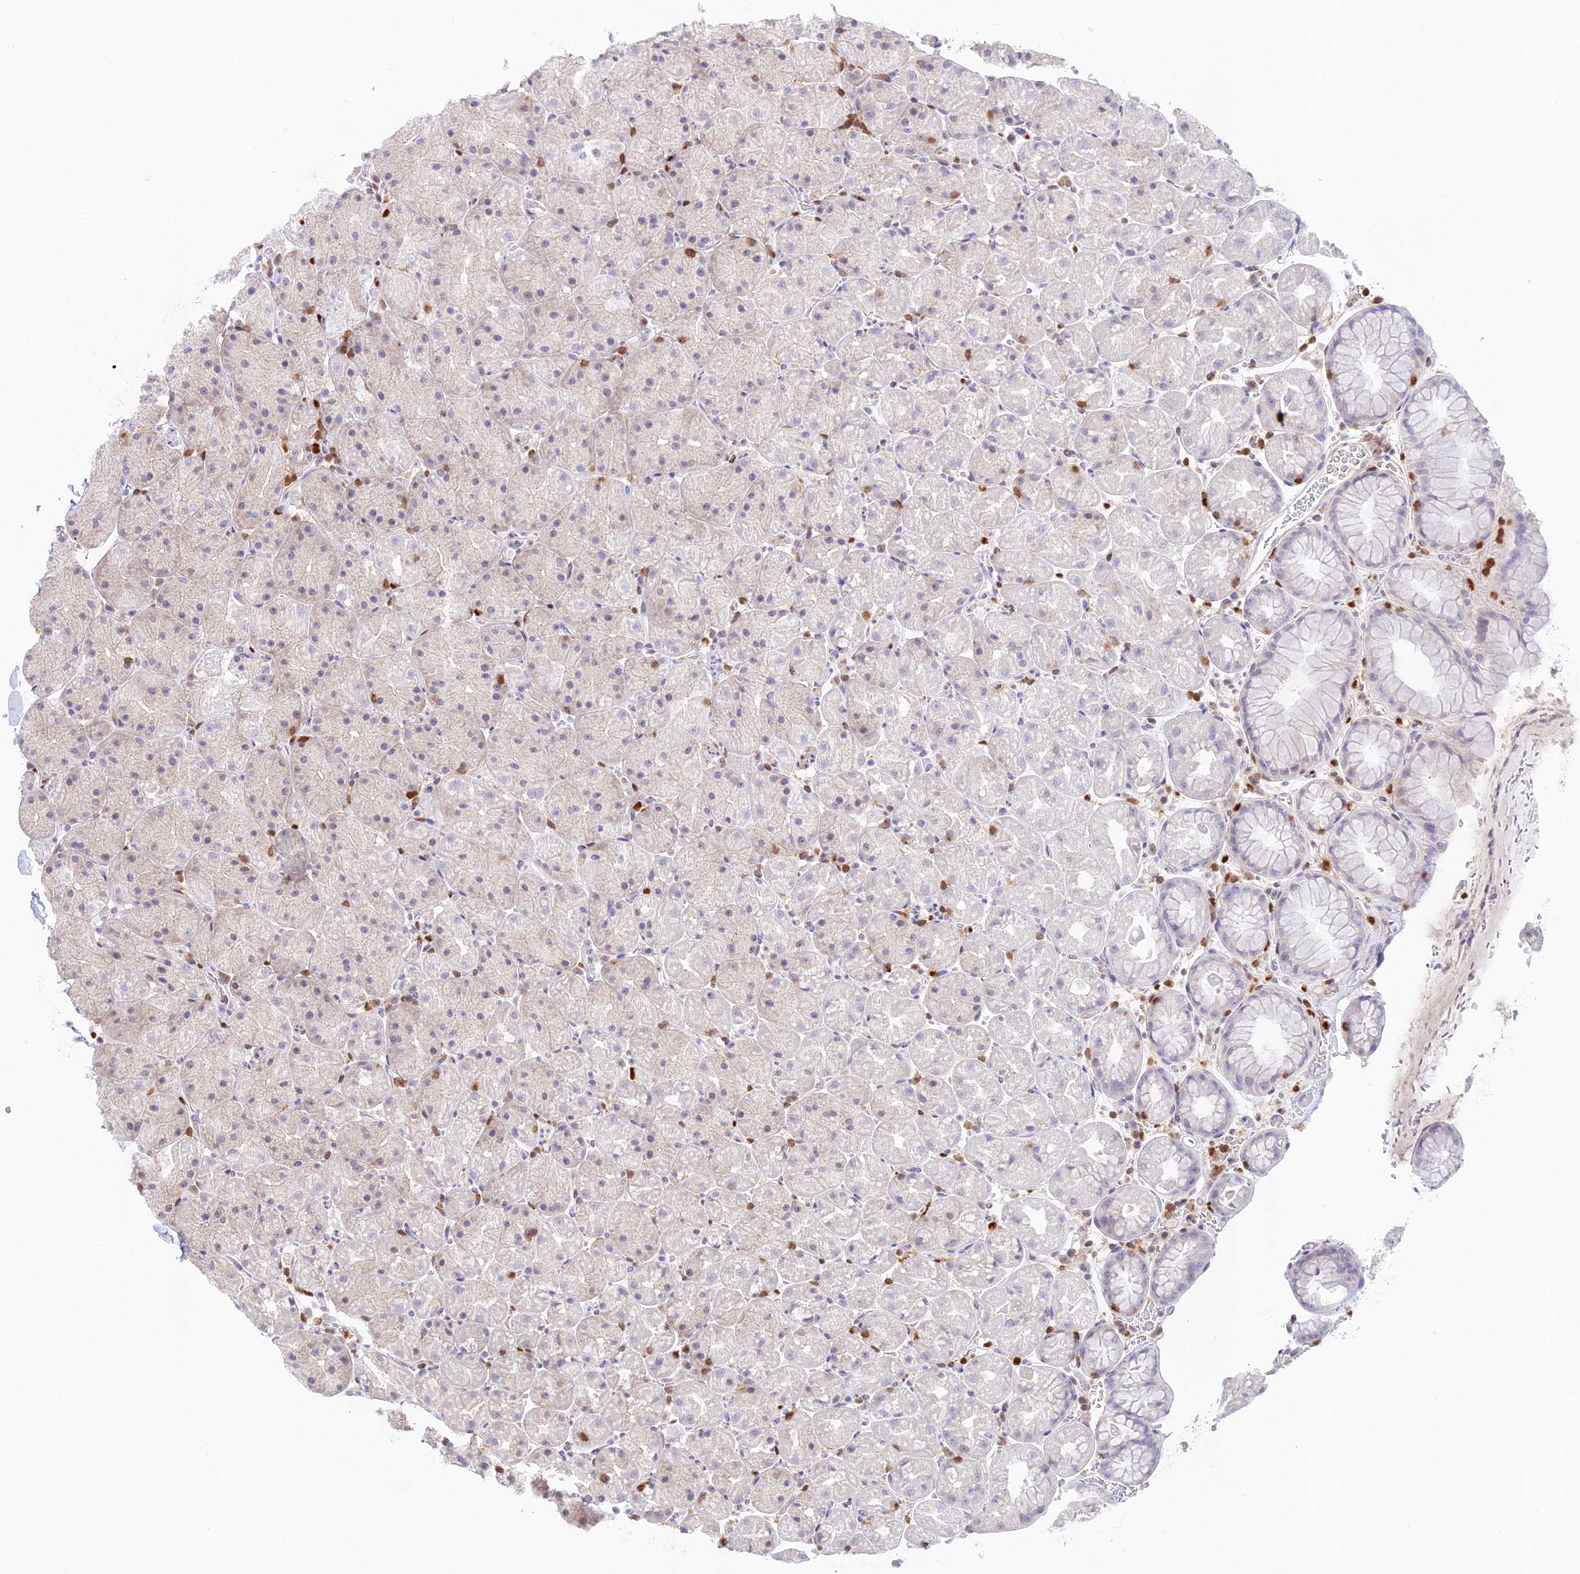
{"staining": {"intensity": "weak", "quantity": "<25%", "location": "nuclear"}, "tissue": "stomach", "cell_type": "Glandular cells", "image_type": "normal", "snomed": [{"axis": "morphology", "description": "Normal tissue, NOS"}, {"axis": "topography", "description": "Stomach, upper"}, {"axis": "topography", "description": "Stomach, lower"}], "caption": "An immunohistochemistry (IHC) micrograph of normal stomach is shown. There is no staining in glandular cells of stomach.", "gene": "DENND1C", "patient": {"sex": "male", "age": 67}}